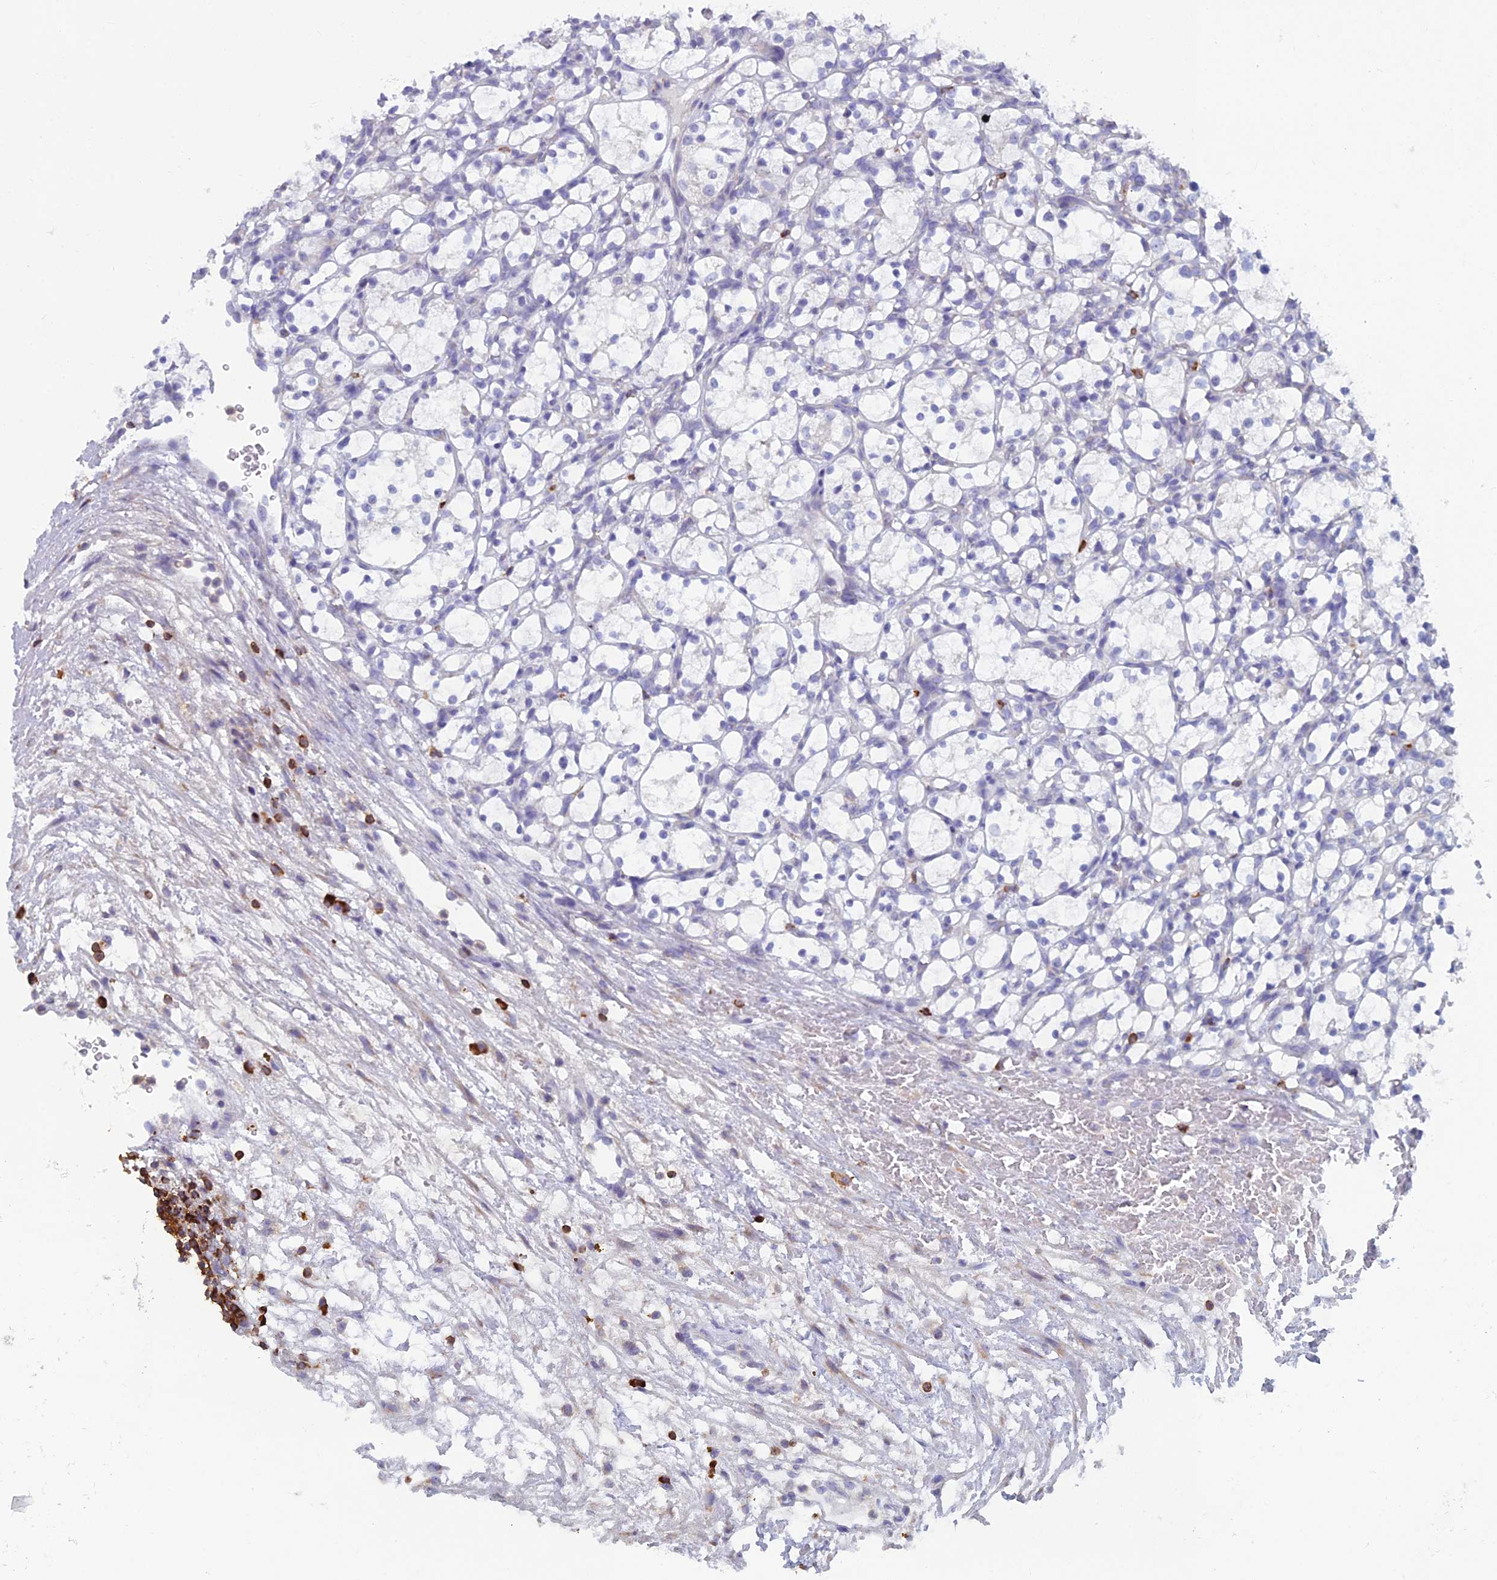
{"staining": {"intensity": "negative", "quantity": "none", "location": "none"}, "tissue": "renal cancer", "cell_type": "Tumor cells", "image_type": "cancer", "snomed": [{"axis": "morphology", "description": "Adenocarcinoma, NOS"}, {"axis": "topography", "description": "Kidney"}], "caption": "Tumor cells show no significant expression in renal cancer.", "gene": "ABI3BP", "patient": {"sex": "female", "age": 69}}